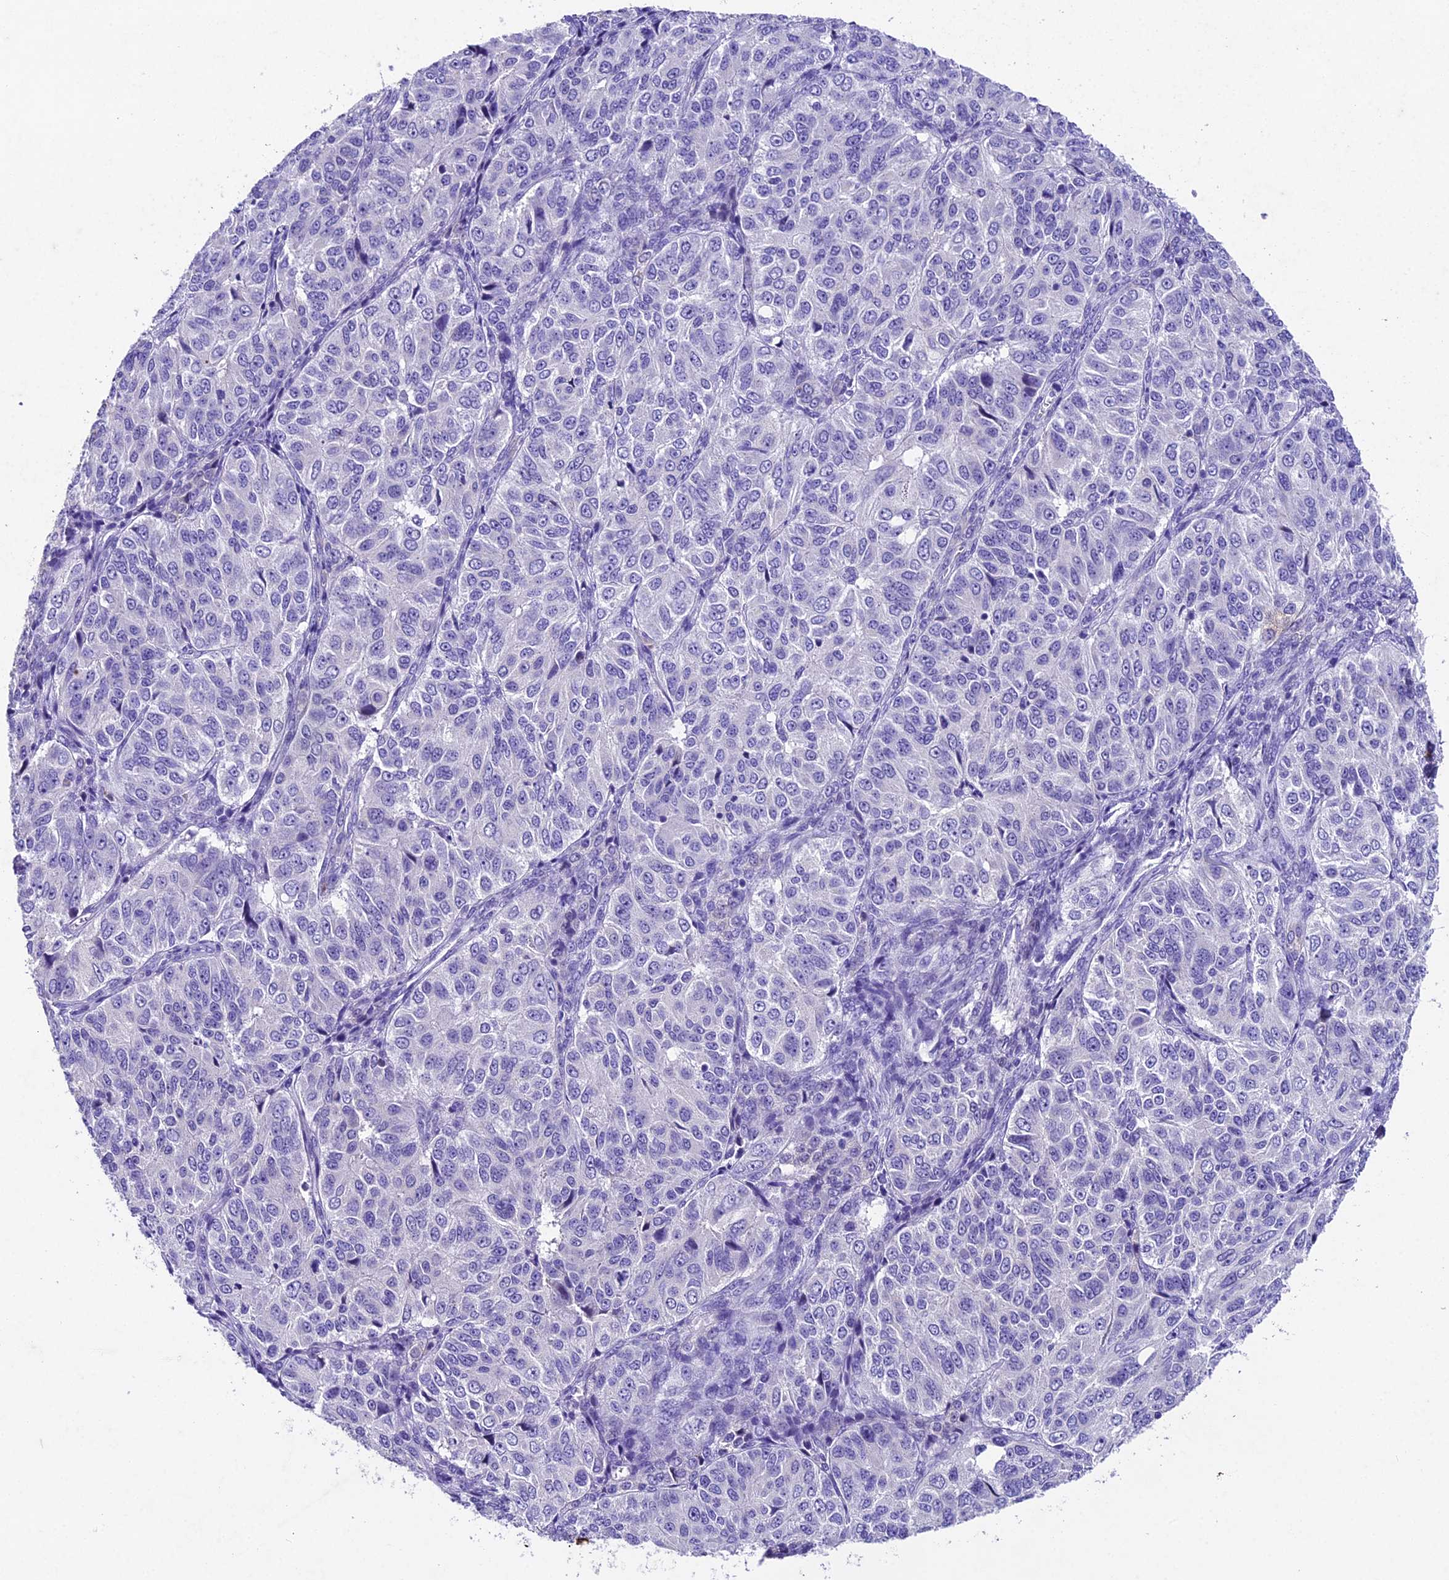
{"staining": {"intensity": "negative", "quantity": "none", "location": "none"}, "tissue": "ovarian cancer", "cell_type": "Tumor cells", "image_type": "cancer", "snomed": [{"axis": "morphology", "description": "Carcinoma, endometroid"}, {"axis": "topography", "description": "Ovary"}], "caption": "Immunohistochemical staining of ovarian cancer (endometroid carcinoma) exhibits no significant positivity in tumor cells. (DAB (3,3'-diaminobenzidine) IHC visualized using brightfield microscopy, high magnification).", "gene": "IFT140", "patient": {"sex": "female", "age": 51}}